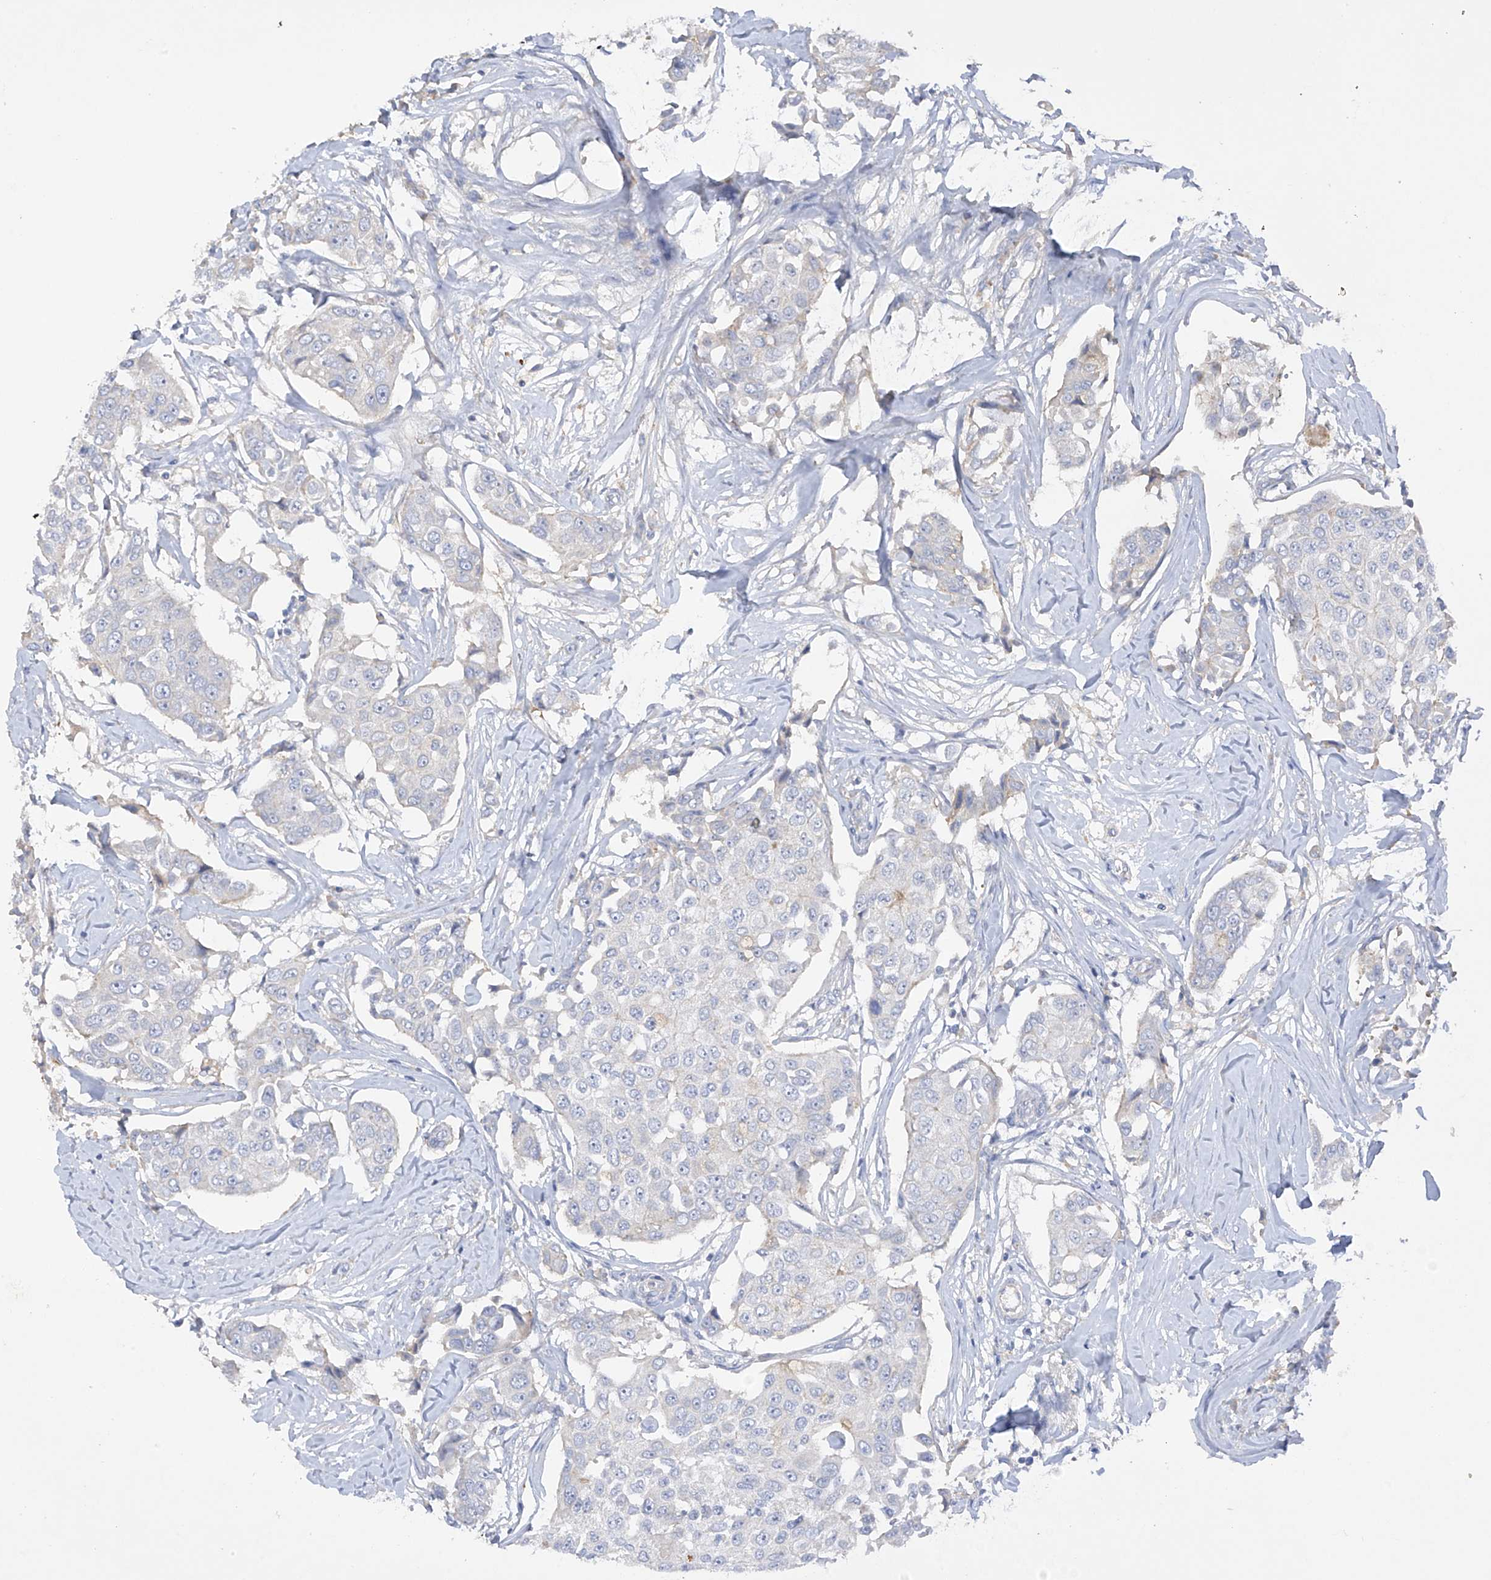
{"staining": {"intensity": "negative", "quantity": "none", "location": "none"}, "tissue": "breast cancer", "cell_type": "Tumor cells", "image_type": "cancer", "snomed": [{"axis": "morphology", "description": "Duct carcinoma"}, {"axis": "topography", "description": "Breast"}], "caption": "Immunohistochemical staining of breast intraductal carcinoma demonstrates no significant positivity in tumor cells.", "gene": "PRSS12", "patient": {"sex": "female", "age": 80}}